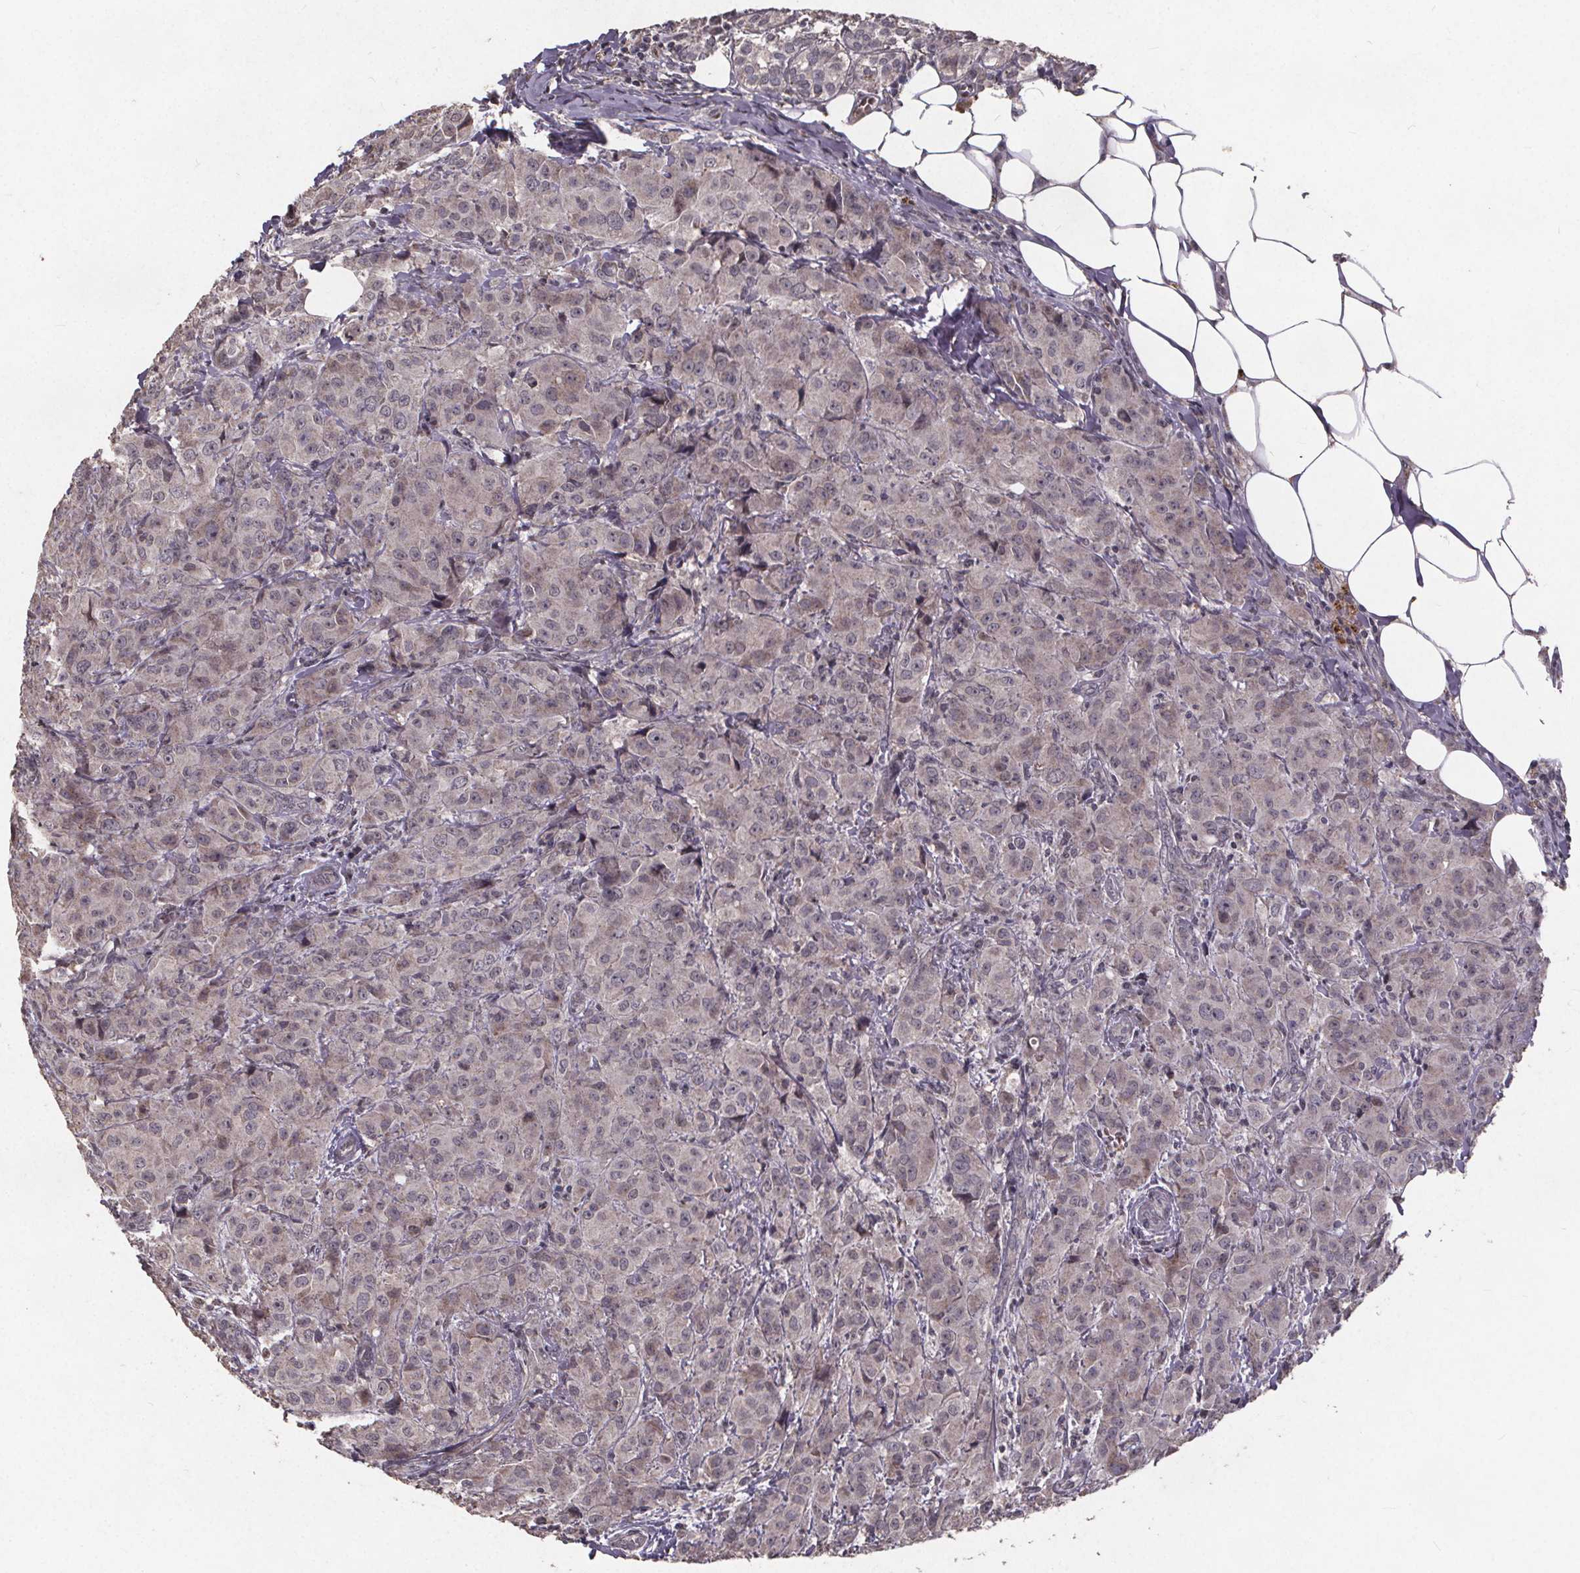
{"staining": {"intensity": "negative", "quantity": "none", "location": "none"}, "tissue": "breast cancer", "cell_type": "Tumor cells", "image_type": "cancer", "snomed": [{"axis": "morphology", "description": "Normal tissue, NOS"}, {"axis": "morphology", "description": "Duct carcinoma"}, {"axis": "topography", "description": "Breast"}], "caption": "An immunohistochemistry image of breast invasive ductal carcinoma is shown. There is no staining in tumor cells of breast invasive ductal carcinoma.", "gene": "GPX3", "patient": {"sex": "female", "age": 43}}